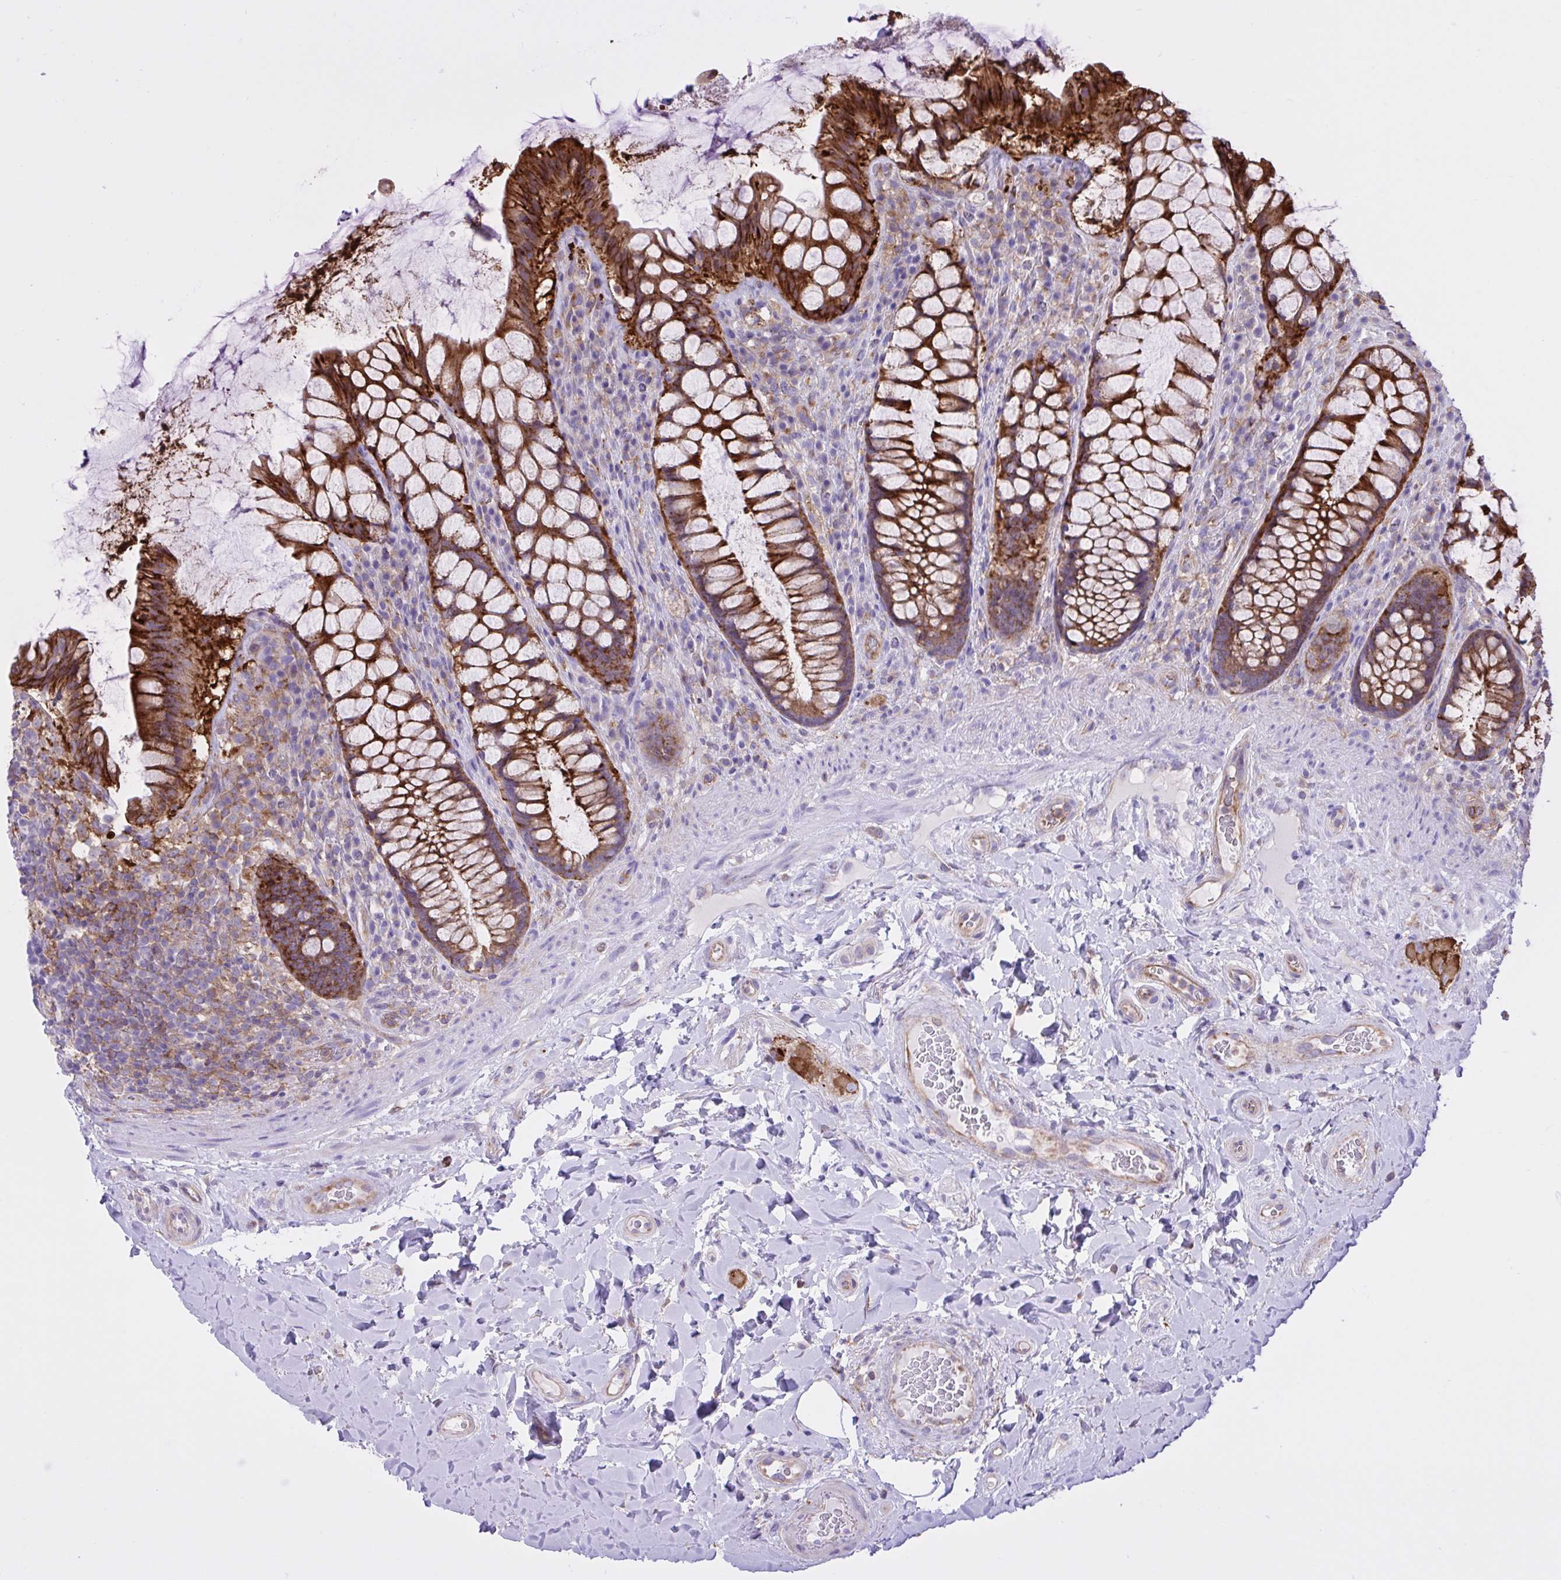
{"staining": {"intensity": "strong", "quantity": ">75%", "location": "cytoplasmic/membranous"}, "tissue": "rectum", "cell_type": "Glandular cells", "image_type": "normal", "snomed": [{"axis": "morphology", "description": "Normal tissue, NOS"}, {"axis": "topography", "description": "Rectum"}], "caption": "Normal rectum displays strong cytoplasmic/membranous expression in approximately >75% of glandular cells.", "gene": "OR51M1", "patient": {"sex": "female", "age": 58}}